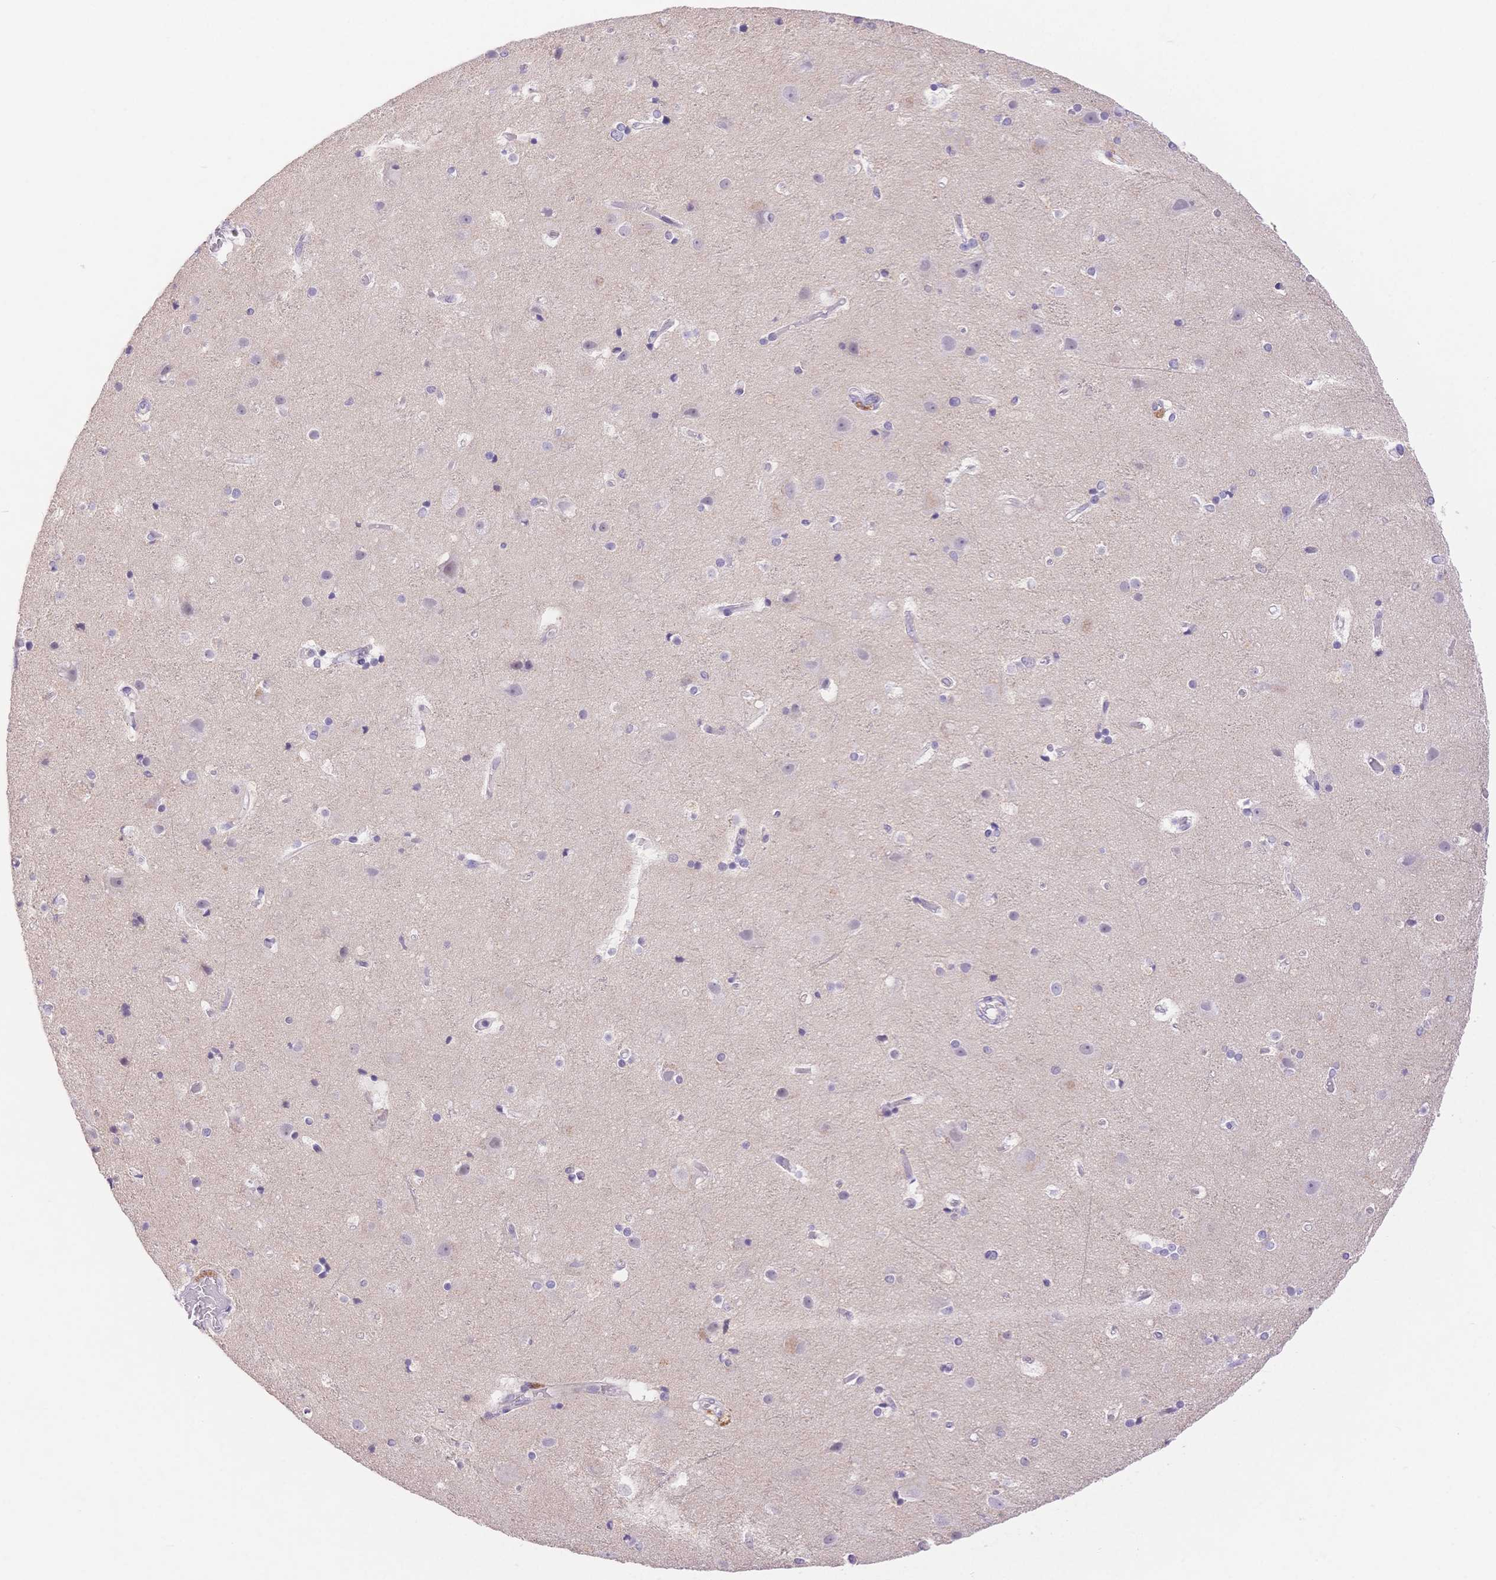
{"staining": {"intensity": "negative", "quantity": "none", "location": "none"}, "tissue": "cerebral cortex", "cell_type": "Endothelial cells", "image_type": "normal", "snomed": [{"axis": "morphology", "description": "Normal tissue, NOS"}, {"axis": "topography", "description": "Cerebral cortex"}], "caption": "DAB (3,3'-diaminobenzidine) immunohistochemical staining of unremarkable human cerebral cortex displays no significant staining in endothelial cells.", "gene": "MYOM1", "patient": {"sex": "female", "age": 52}}